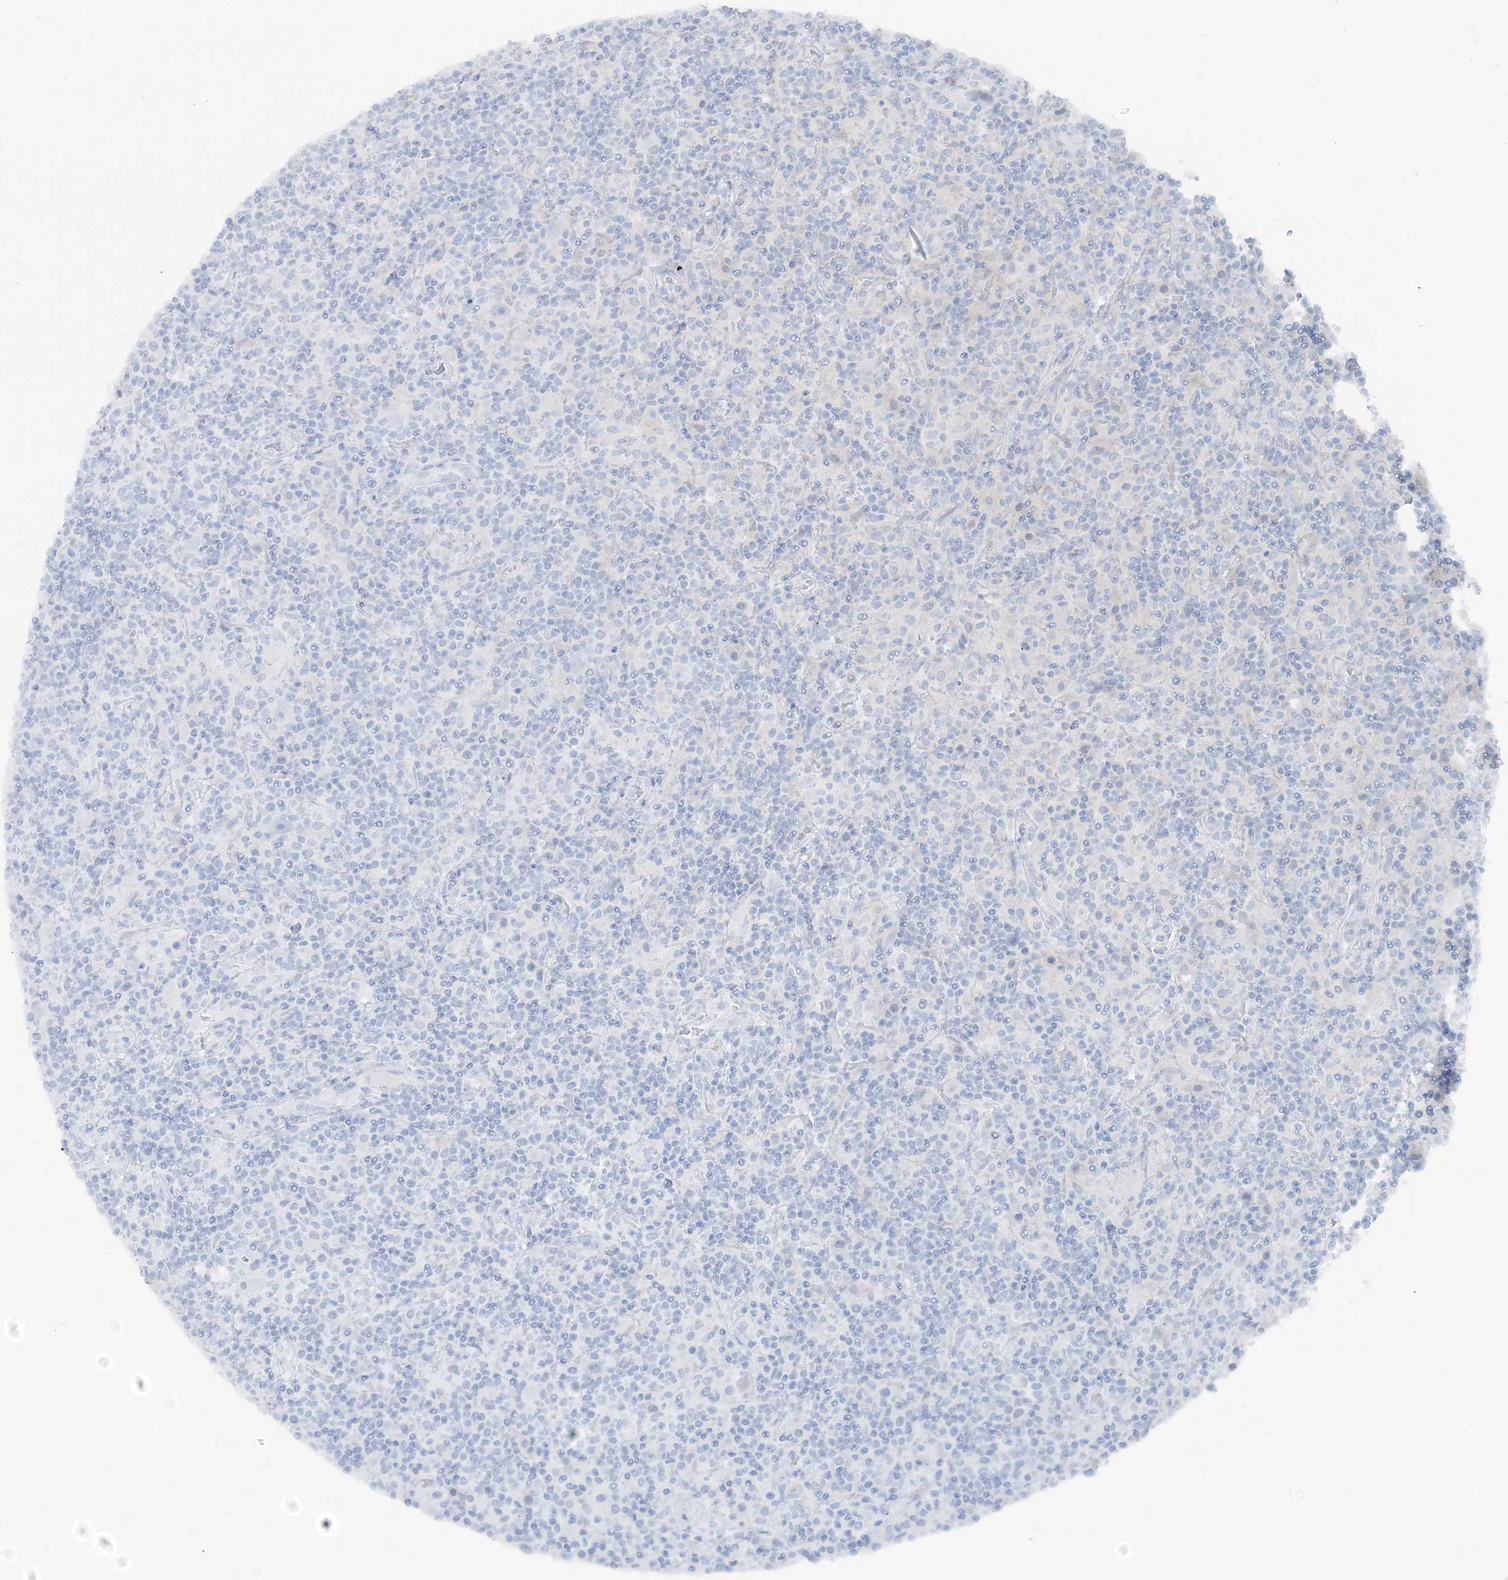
{"staining": {"intensity": "negative", "quantity": "none", "location": "none"}, "tissue": "lymphoma", "cell_type": "Tumor cells", "image_type": "cancer", "snomed": [{"axis": "morphology", "description": "Hodgkin's disease, NOS"}, {"axis": "topography", "description": "Lymph node"}], "caption": "The micrograph displays no significant staining in tumor cells of Hodgkin's disease.", "gene": "ATP11A", "patient": {"sex": "male", "age": 70}}